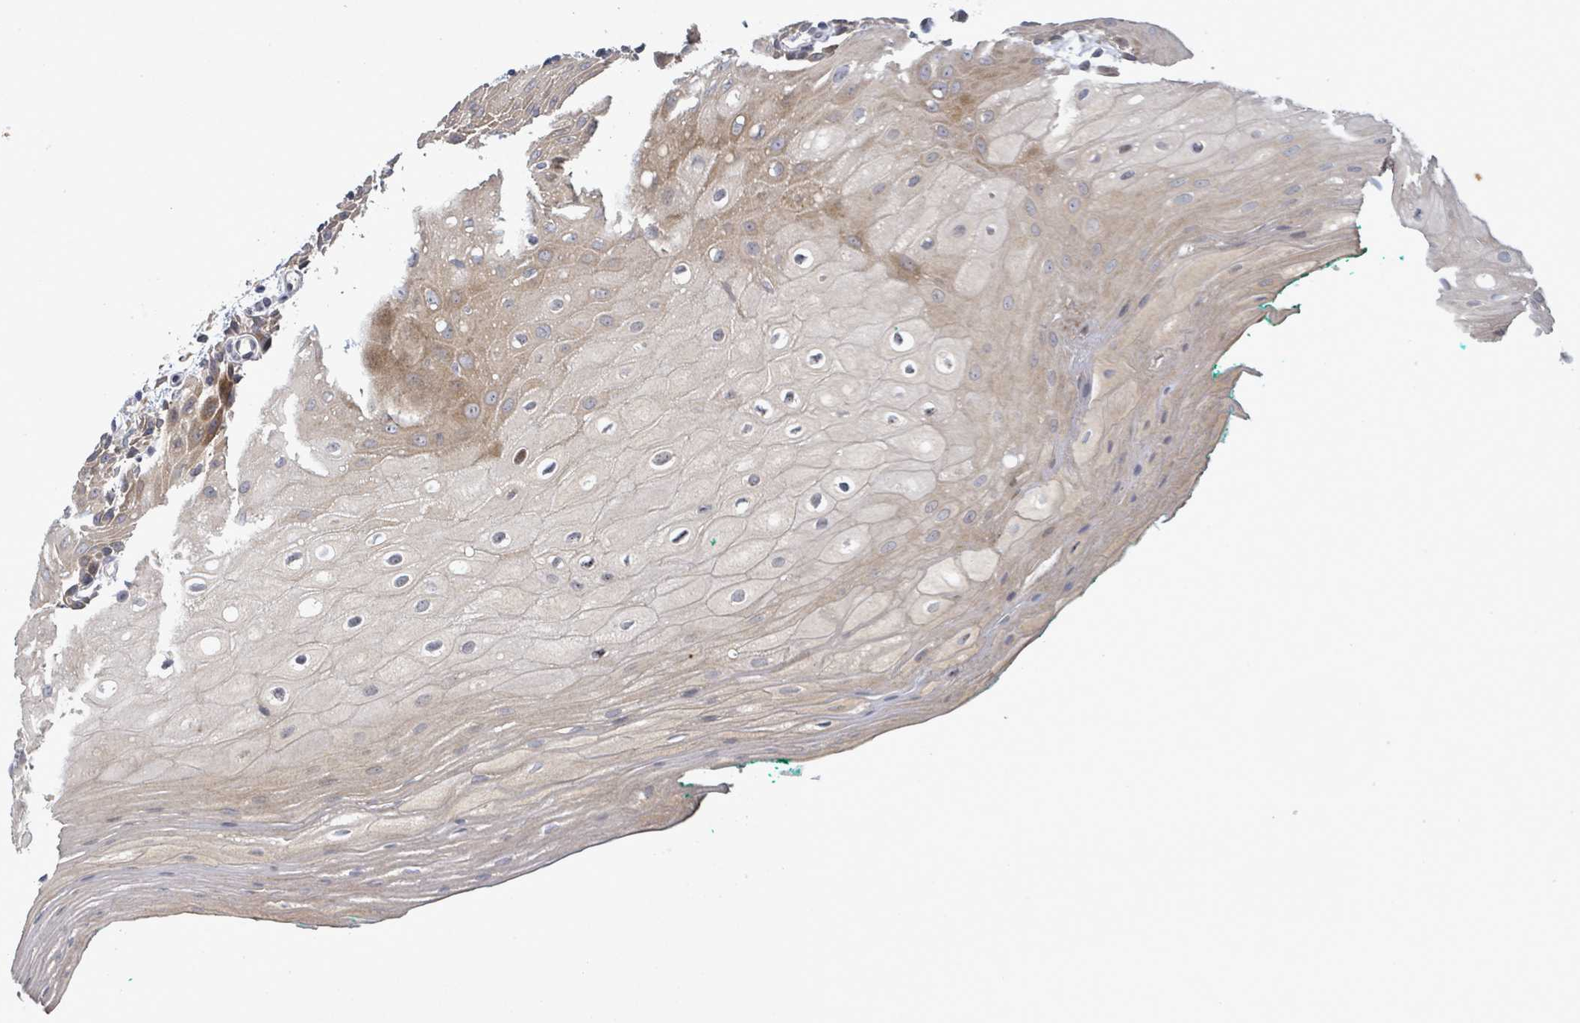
{"staining": {"intensity": "moderate", "quantity": "25%-75%", "location": "cytoplasmic/membranous,nuclear"}, "tissue": "oral mucosa", "cell_type": "Squamous epithelial cells", "image_type": "normal", "snomed": [{"axis": "morphology", "description": "Normal tissue, NOS"}, {"axis": "morphology", "description": "Squamous cell carcinoma, NOS"}, {"axis": "topography", "description": "Oral tissue"}, {"axis": "topography", "description": "Tounge, NOS"}, {"axis": "topography", "description": "Head-Neck"}], "caption": "Benign oral mucosa displays moderate cytoplasmic/membranous,nuclear expression in about 25%-75% of squamous epithelial cells.", "gene": "SLIT3", "patient": {"sex": "male", "age": 79}}